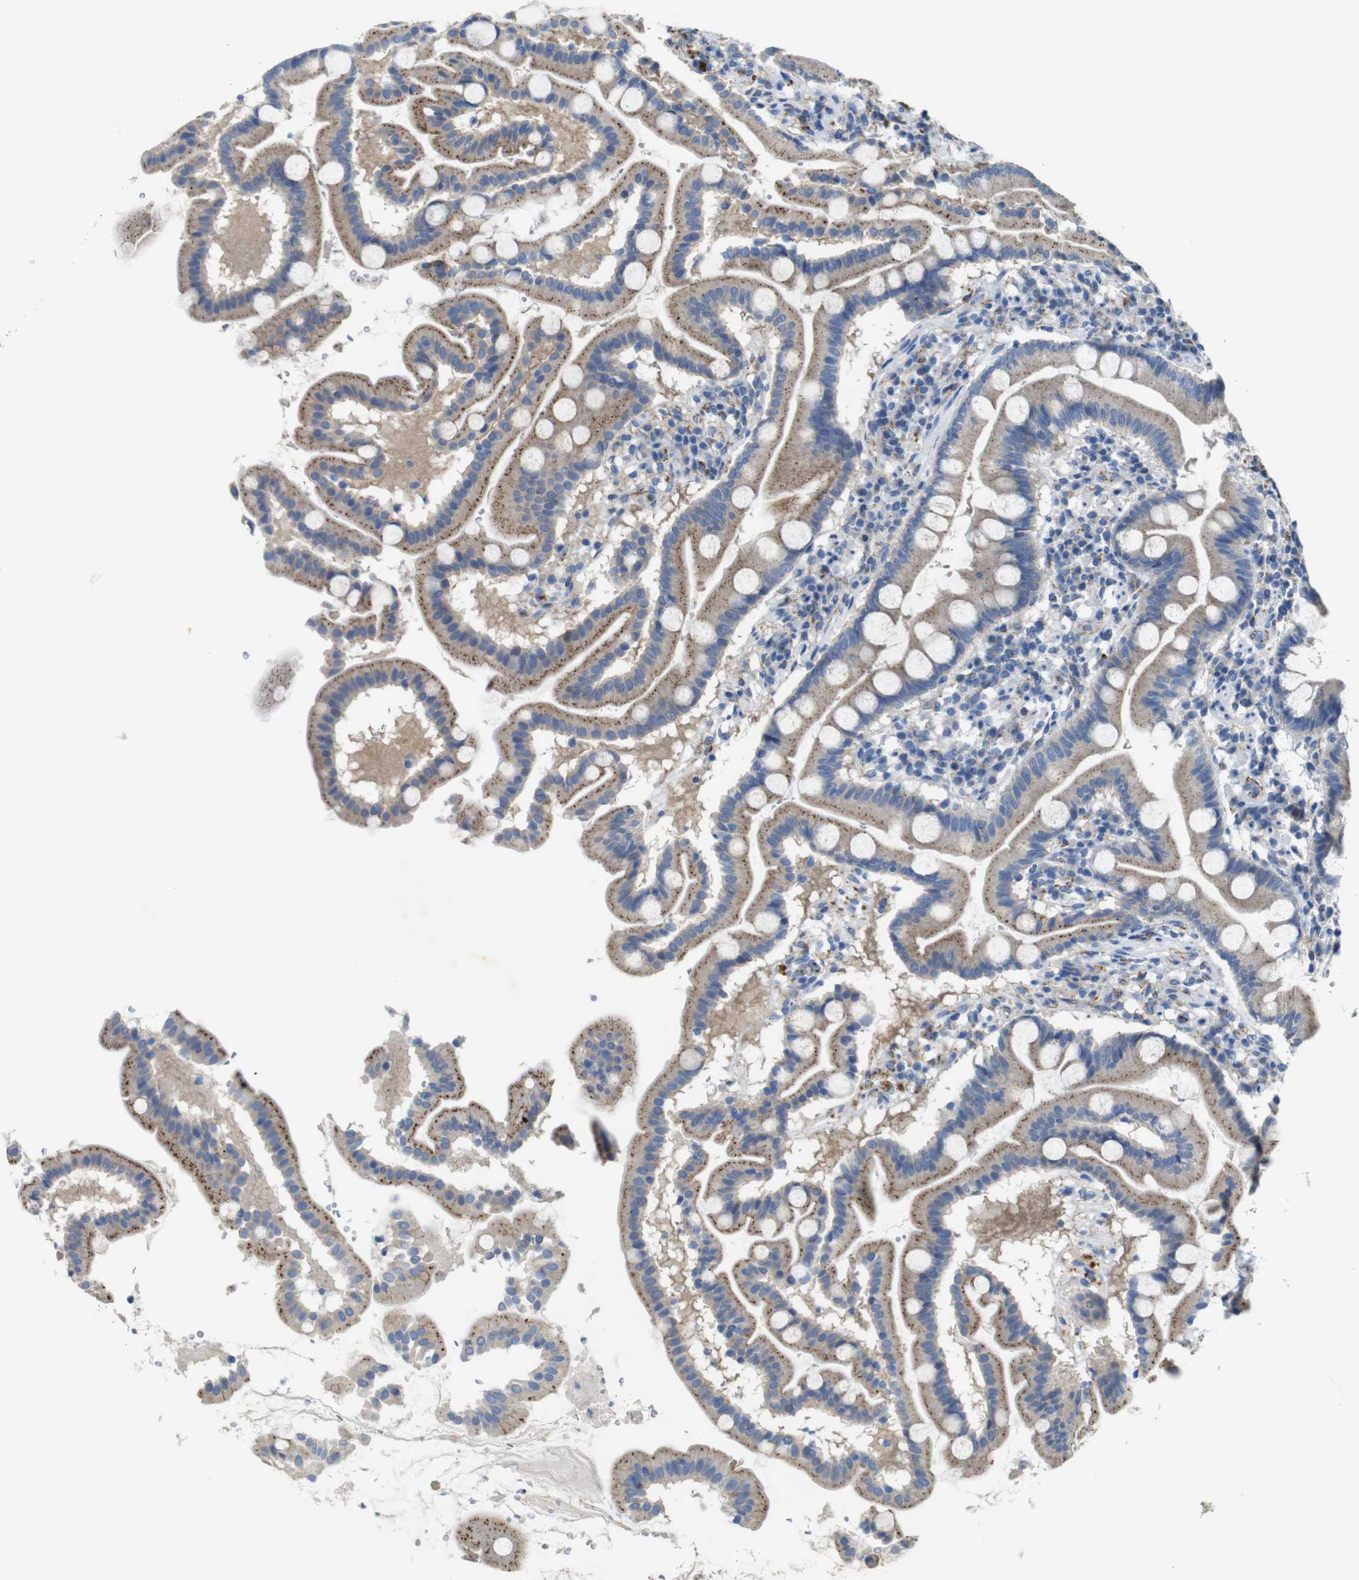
{"staining": {"intensity": "moderate", "quantity": ">75%", "location": "cytoplasmic/membranous"}, "tissue": "duodenum", "cell_type": "Glandular cells", "image_type": "normal", "snomed": [{"axis": "morphology", "description": "Normal tissue, NOS"}, {"axis": "topography", "description": "Duodenum"}], "caption": "Glandular cells demonstrate medium levels of moderate cytoplasmic/membranous expression in about >75% of cells in benign human duodenum. (DAB IHC with brightfield microscopy, high magnification).", "gene": "NHLRC3", "patient": {"sex": "male", "age": 50}}